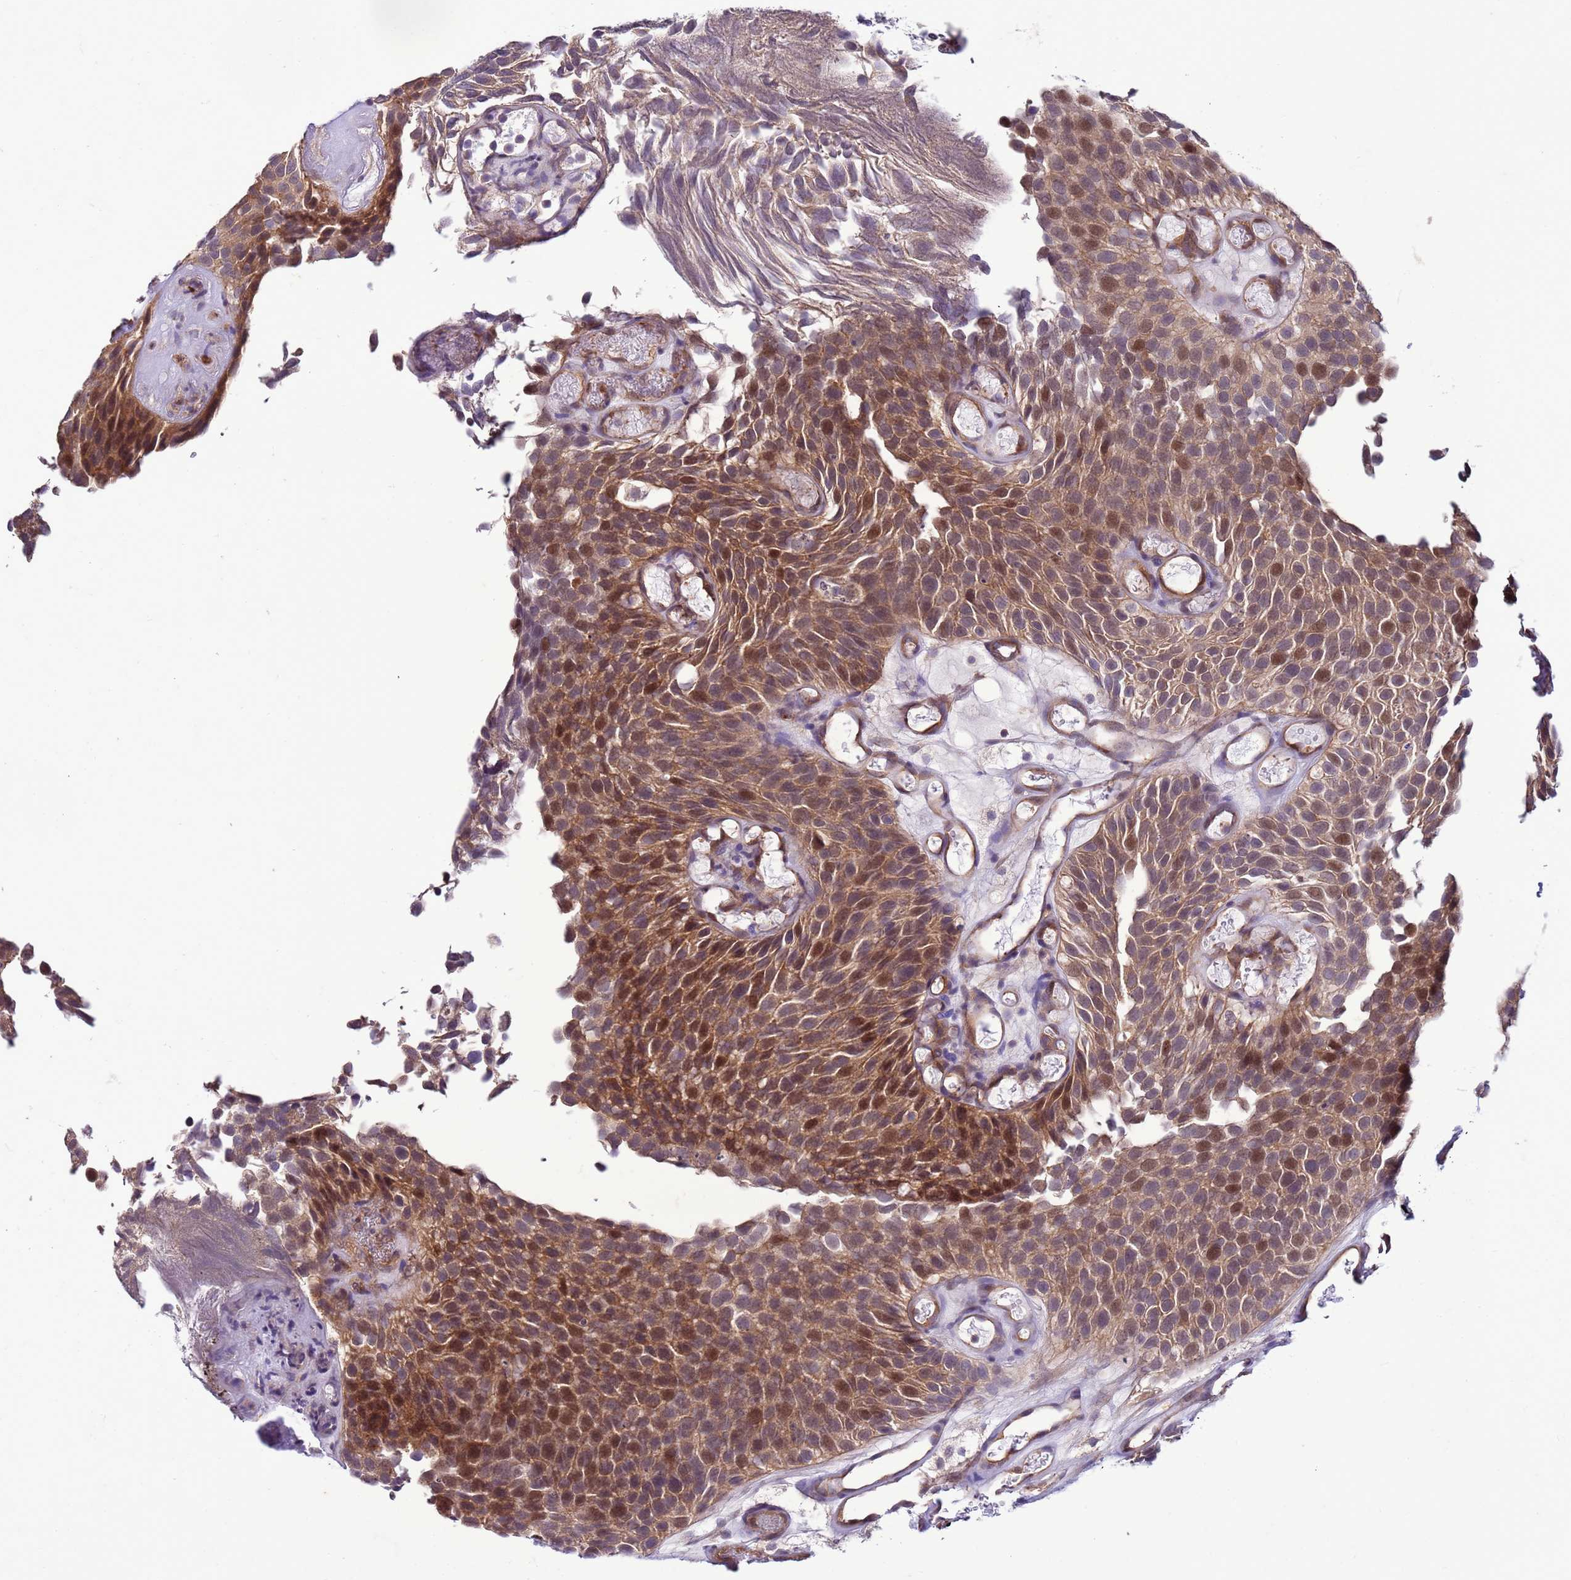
{"staining": {"intensity": "moderate", "quantity": ">75%", "location": "cytoplasmic/membranous,nuclear"}, "tissue": "urothelial cancer", "cell_type": "Tumor cells", "image_type": "cancer", "snomed": [{"axis": "morphology", "description": "Urothelial carcinoma, Low grade"}, {"axis": "topography", "description": "Urinary bladder"}], "caption": "DAB immunohistochemical staining of urothelial carcinoma (low-grade) reveals moderate cytoplasmic/membranous and nuclear protein positivity in about >75% of tumor cells. (DAB (3,3'-diaminobenzidine) IHC with brightfield microscopy, high magnification).", "gene": "GEN1", "patient": {"sex": "male", "age": 89}}